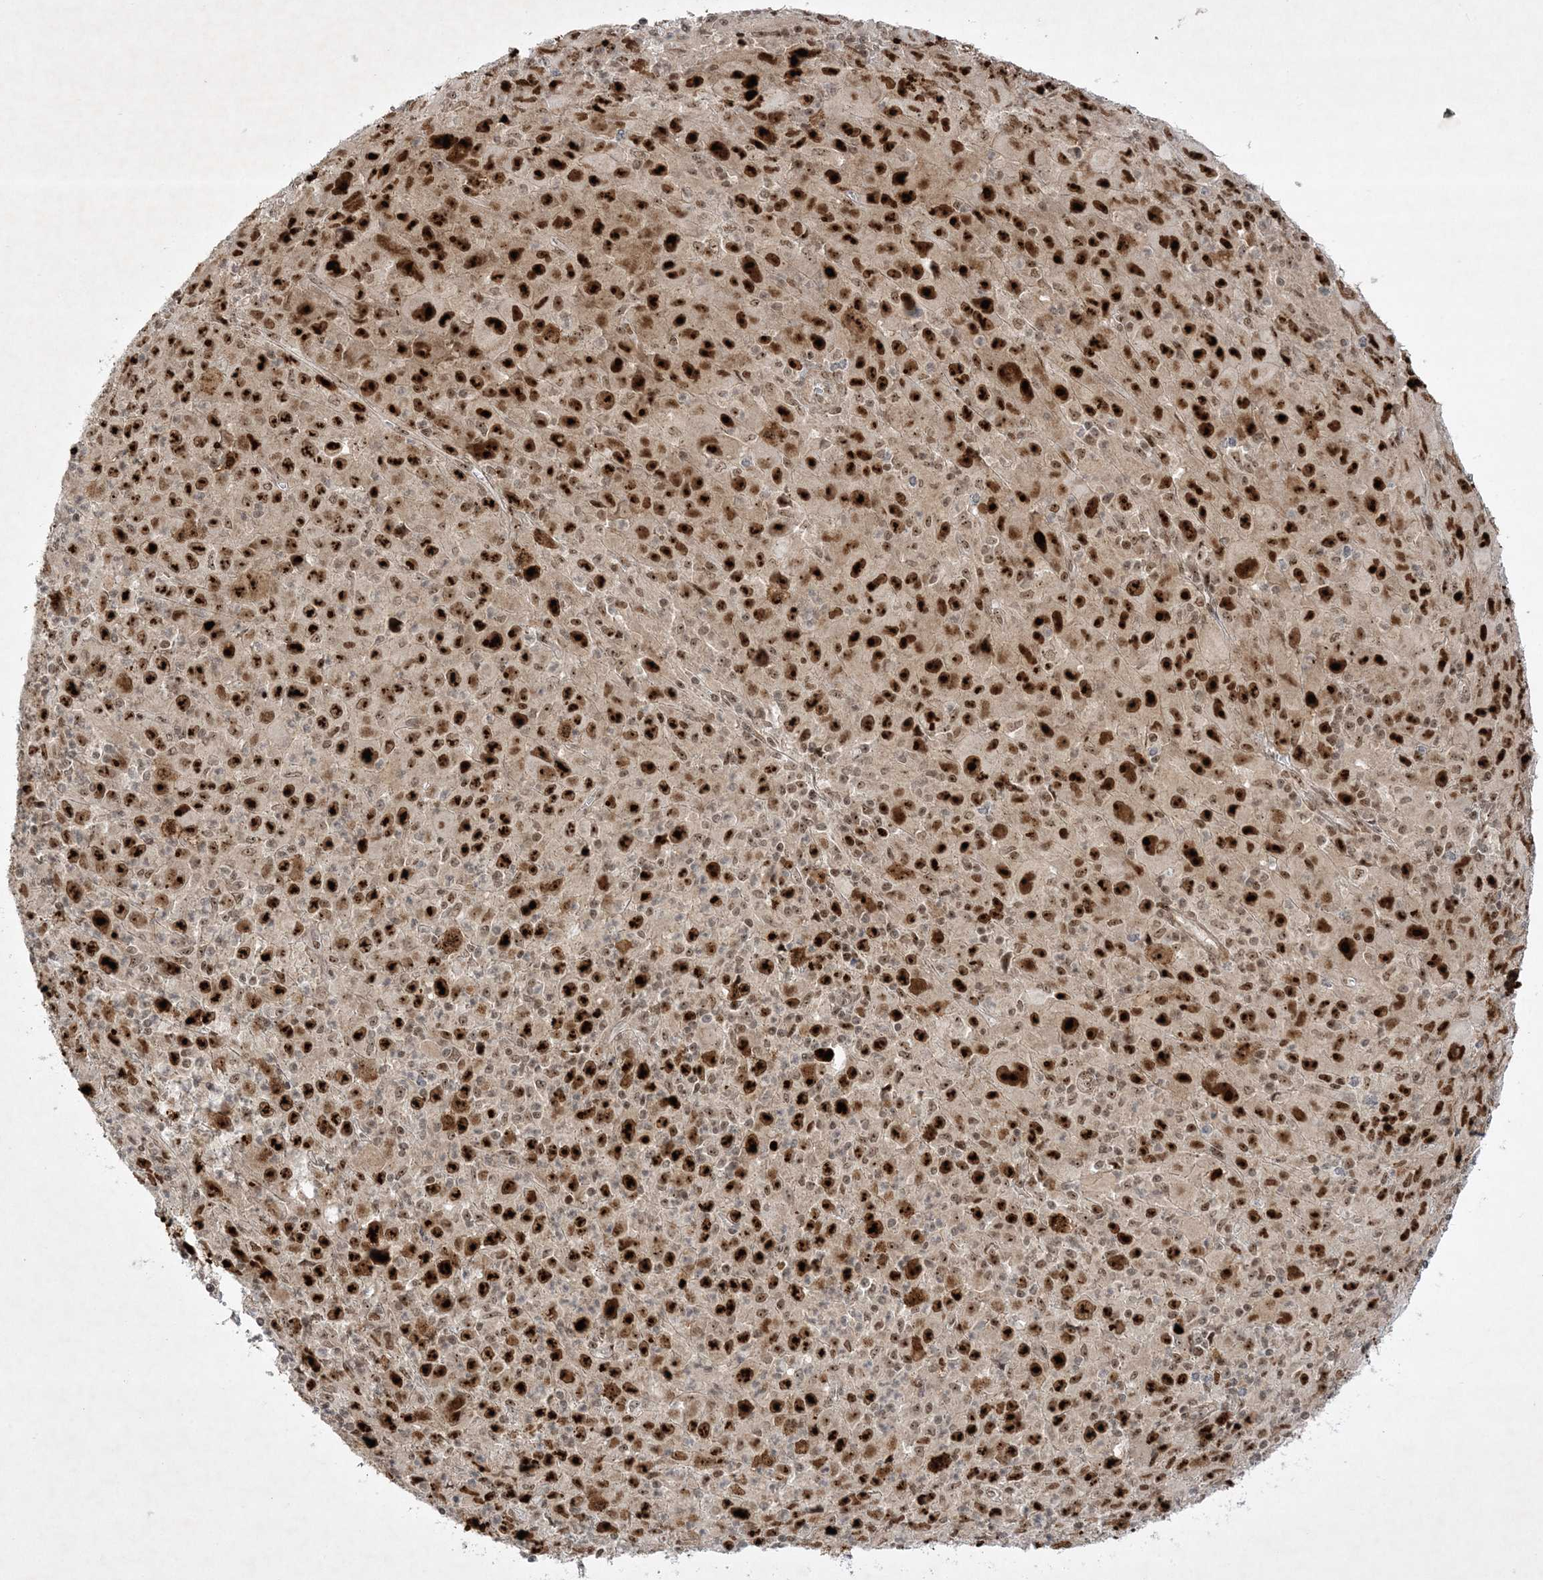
{"staining": {"intensity": "strong", "quantity": ">75%", "location": "nuclear"}, "tissue": "melanoma", "cell_type": "Tumor cells", "image_type": "cancer", "snomed": [{"axis": "morphology", "description": "Malignant melanoma, Metastatic site"}, {"axis": "topography", "description": "Skin"}], "caption": "Strong nuclear staining is identified in approximately >75% of tumor cells in malignant melanoma (metastatic site).", "gene": "NPM3", "patient": {"sex": "female", "age": 56}}